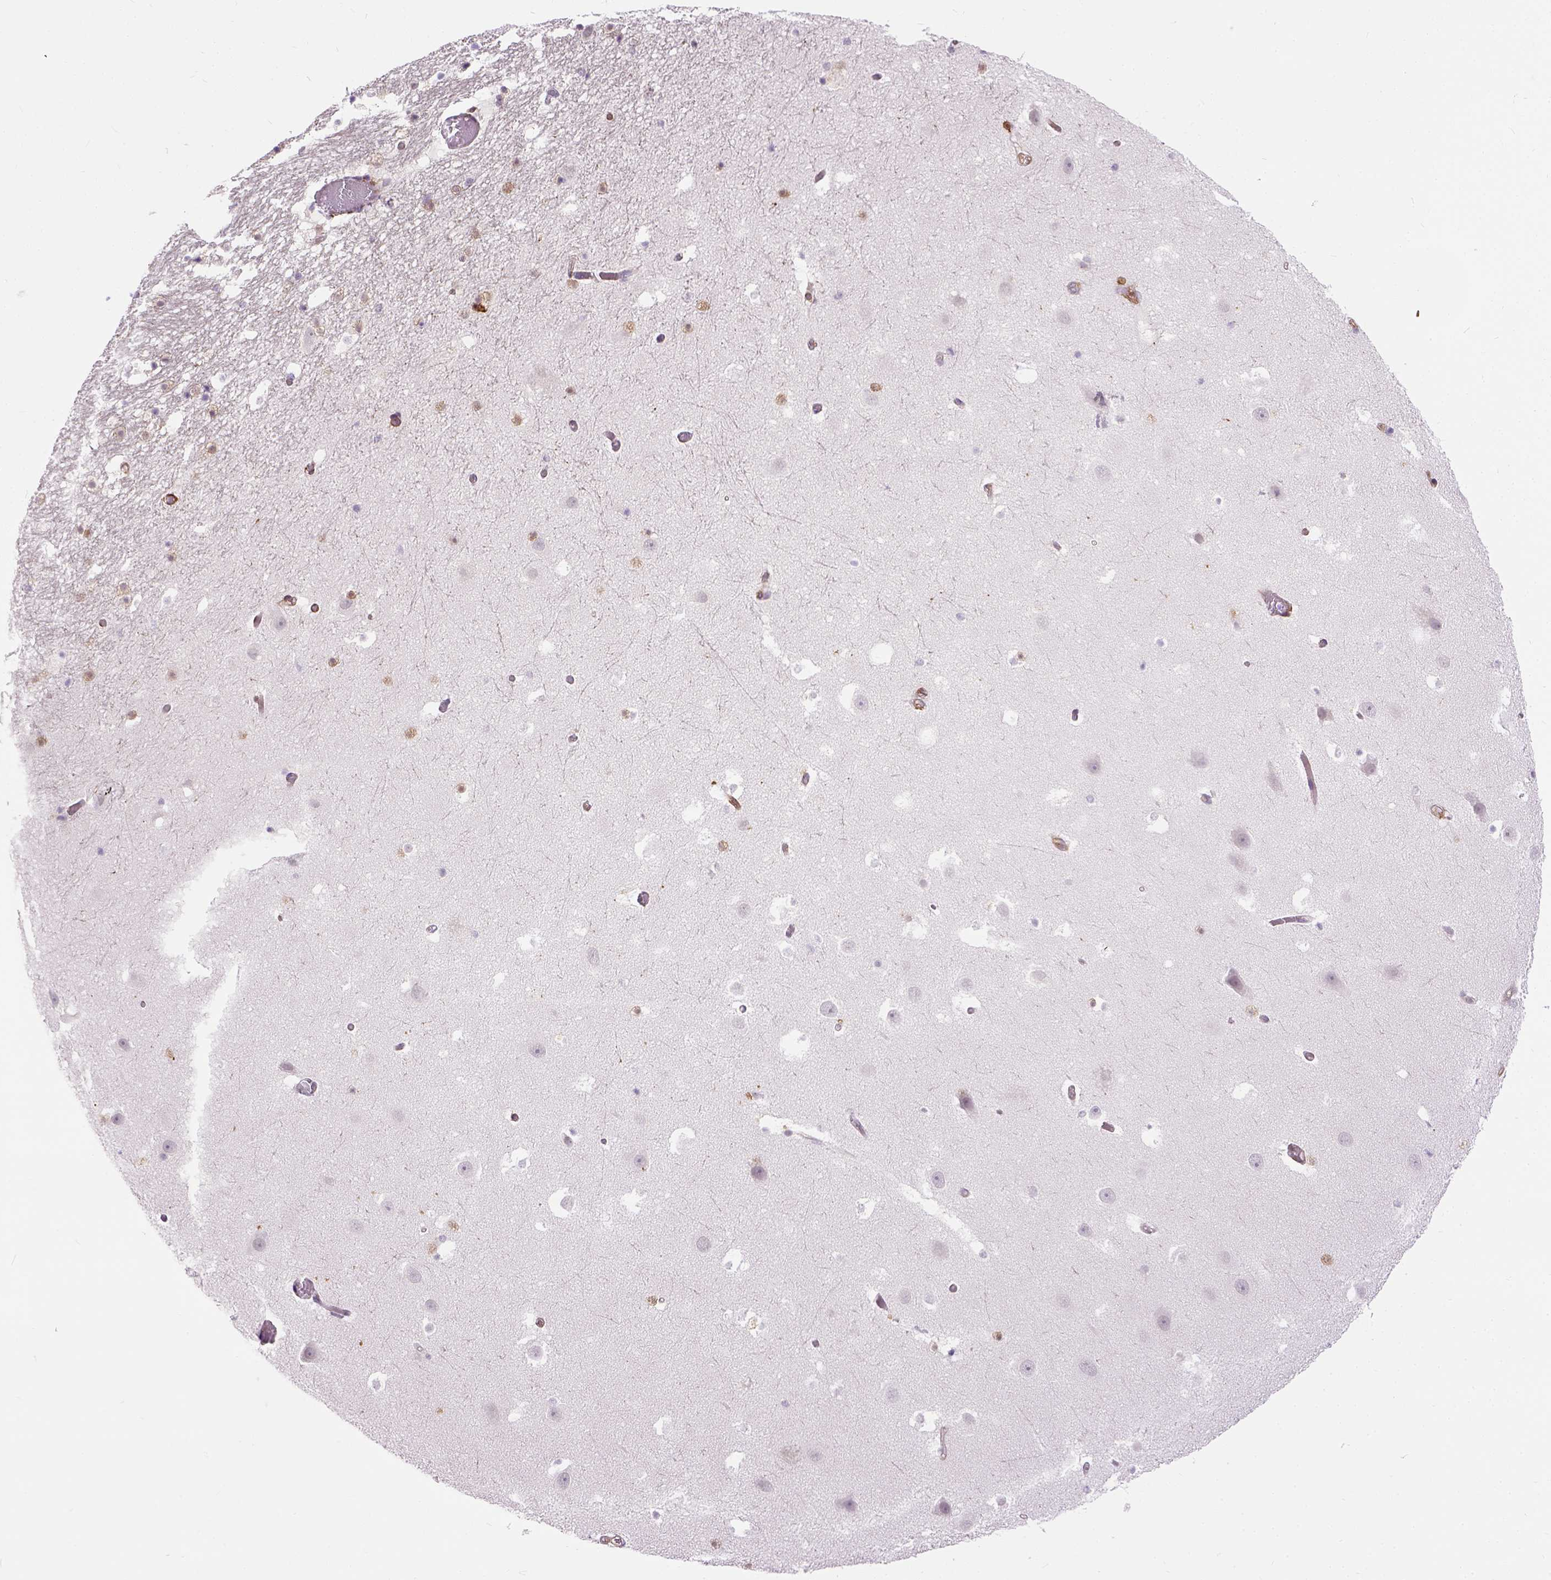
{"staining": {"intensity": "negative", "quantity": "none", "location": "none"}, "tissue": "hippocampus", "cell_type": "Glial cells", "image_type": "normal", "snomed": [{"axis": "morphology", "description": "Normal tissue, NOS"}, {"axis": "topography", "description": "Hippocampus"}], "caption": "Histopathology image shows no significant protein staining in glial cells of unremarkable hippocampus. (DAB immunohistochemistry (IHC) with hematoxylin counter stain).", "gene": "KAZN", "patient": {"sex": "male", "age": 26}}